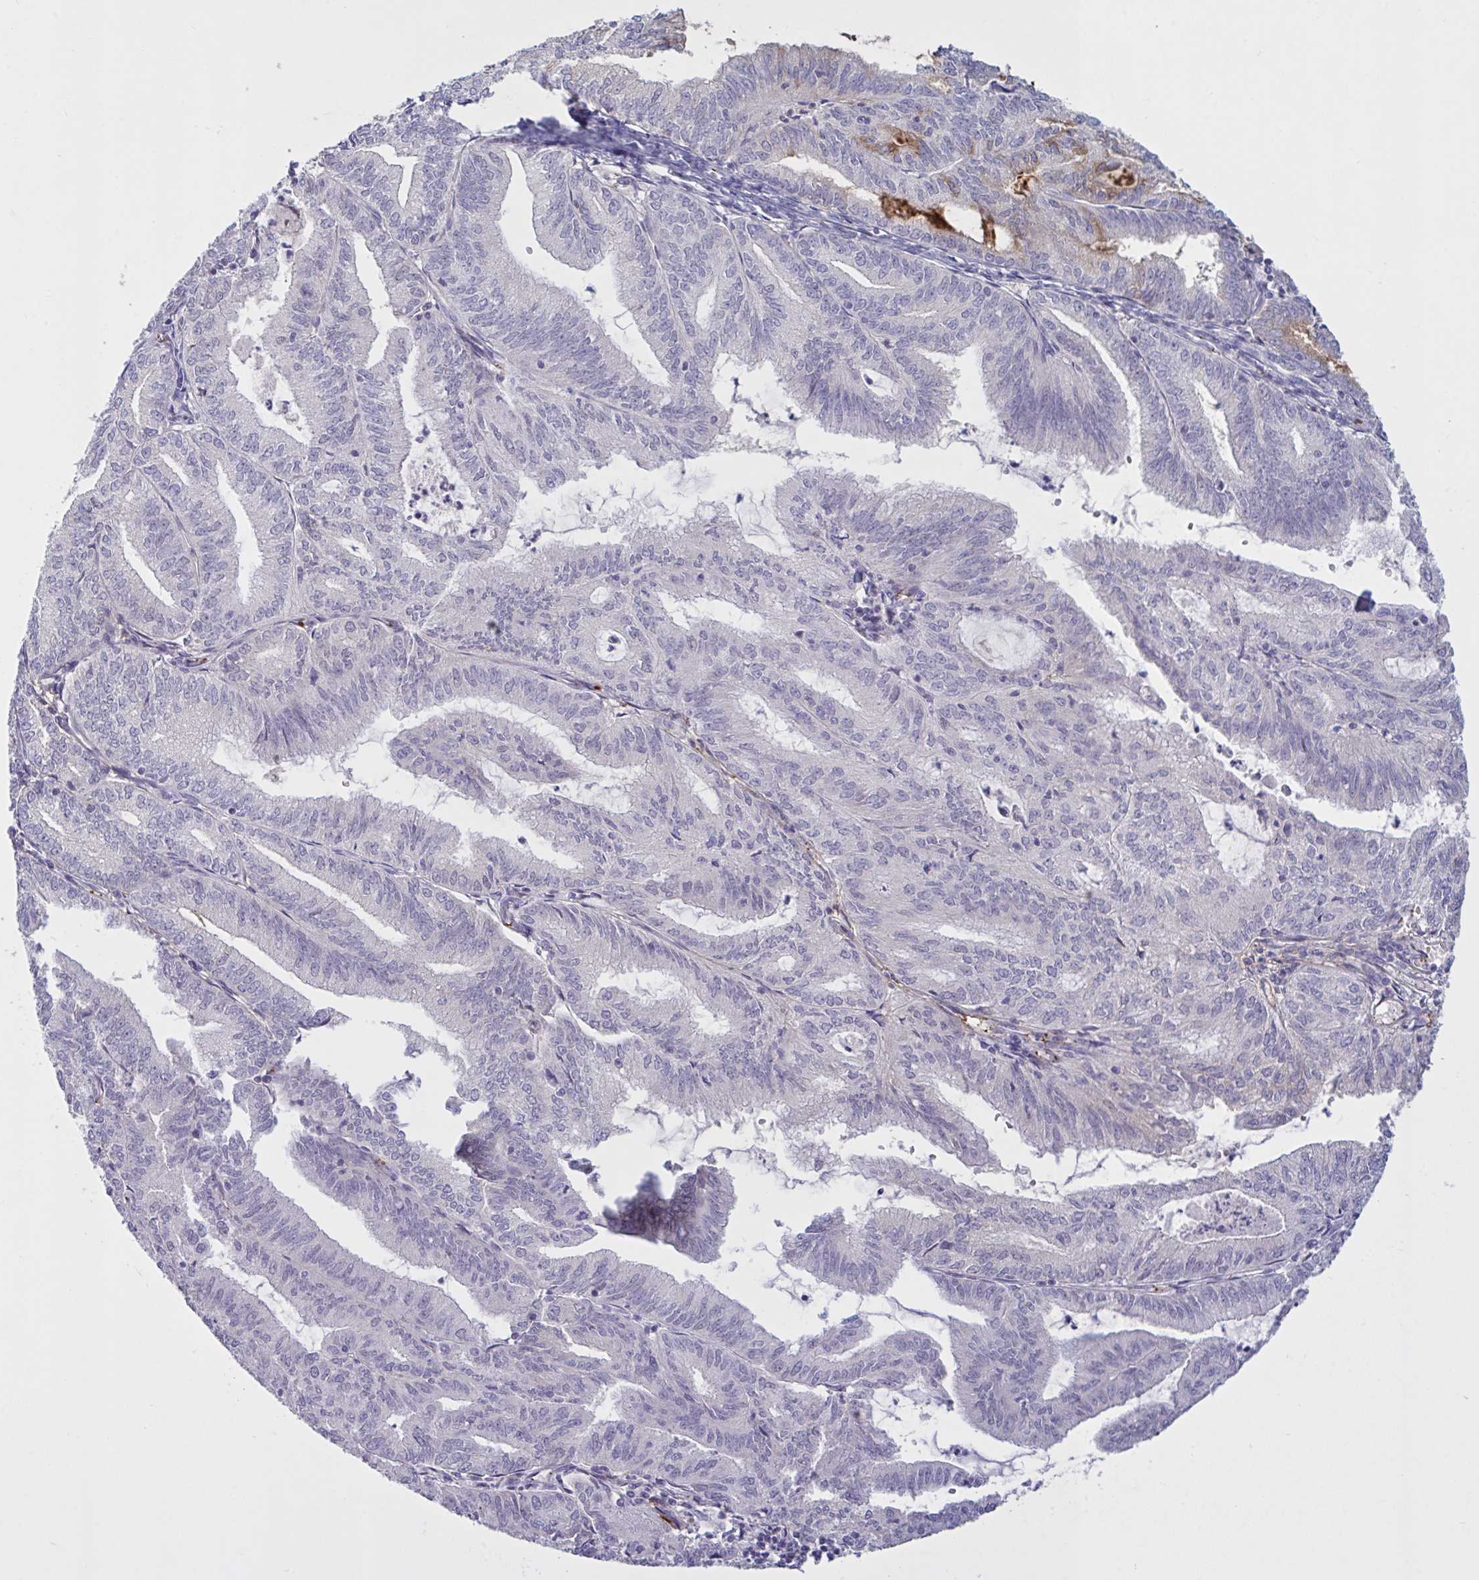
{"staining": {"intensity": "negative", "quantity": "none", "location": "none"}, "tissue": "endometrial cancer", "cell_type": "Tumor cells", "image_type": "cancer", "snomed": [{"axis": "morphology", "description": "Adenocarcinoma, NOS"}, {"axis": "topography", "description": "Endometrium"}], "caption": "This is an immunohistochemistry (IHC) image of endometrial cancer (adenocarcinoma). There is no staining in tumor cells.", "gene": "IL1R1", "patient": {"sex": "female", "age": 70}}